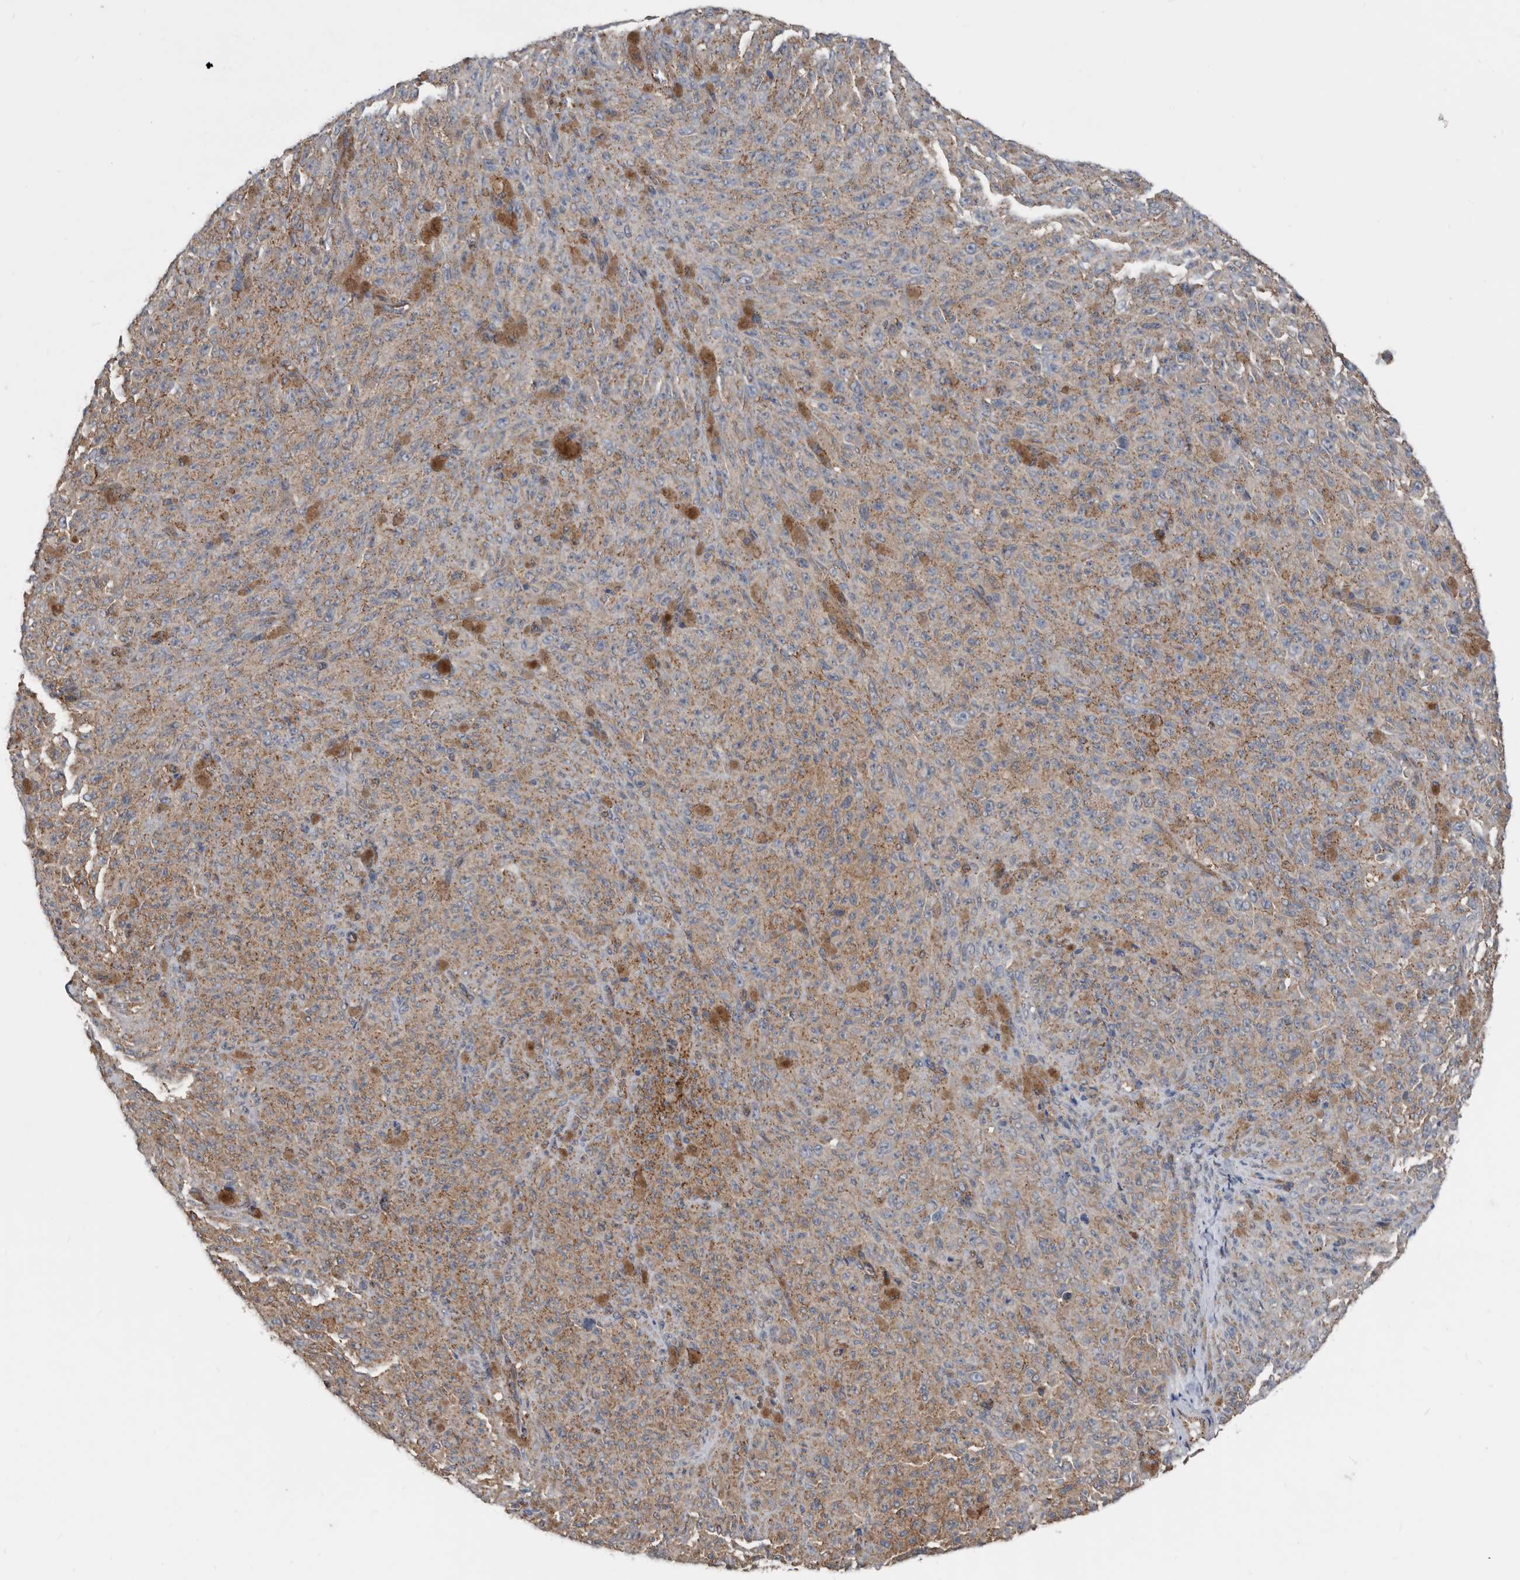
{"staining": {"intensity": "moderate", "quantity": ">75%", "location": "cytoplasmic/membranous"}, "tissue": "melanoma", "cell_type": "Tumor cells", "image_type": "cancer", "snomed": [{"axis": "morphology", "description": "Malignant melanoma, NOS"}, {"axis": "topography", "description": "Skin"}], "caption": "Tumor cells exhibit medium levels of moderate cytoplasmic/membranous expression in approximately >75% of cells in melanoma. The protein of interest is shown in brown color, while the nuclei are stained blue.", "gene": "AFAP1", "patient": {"sex": "female", "age": 82}}